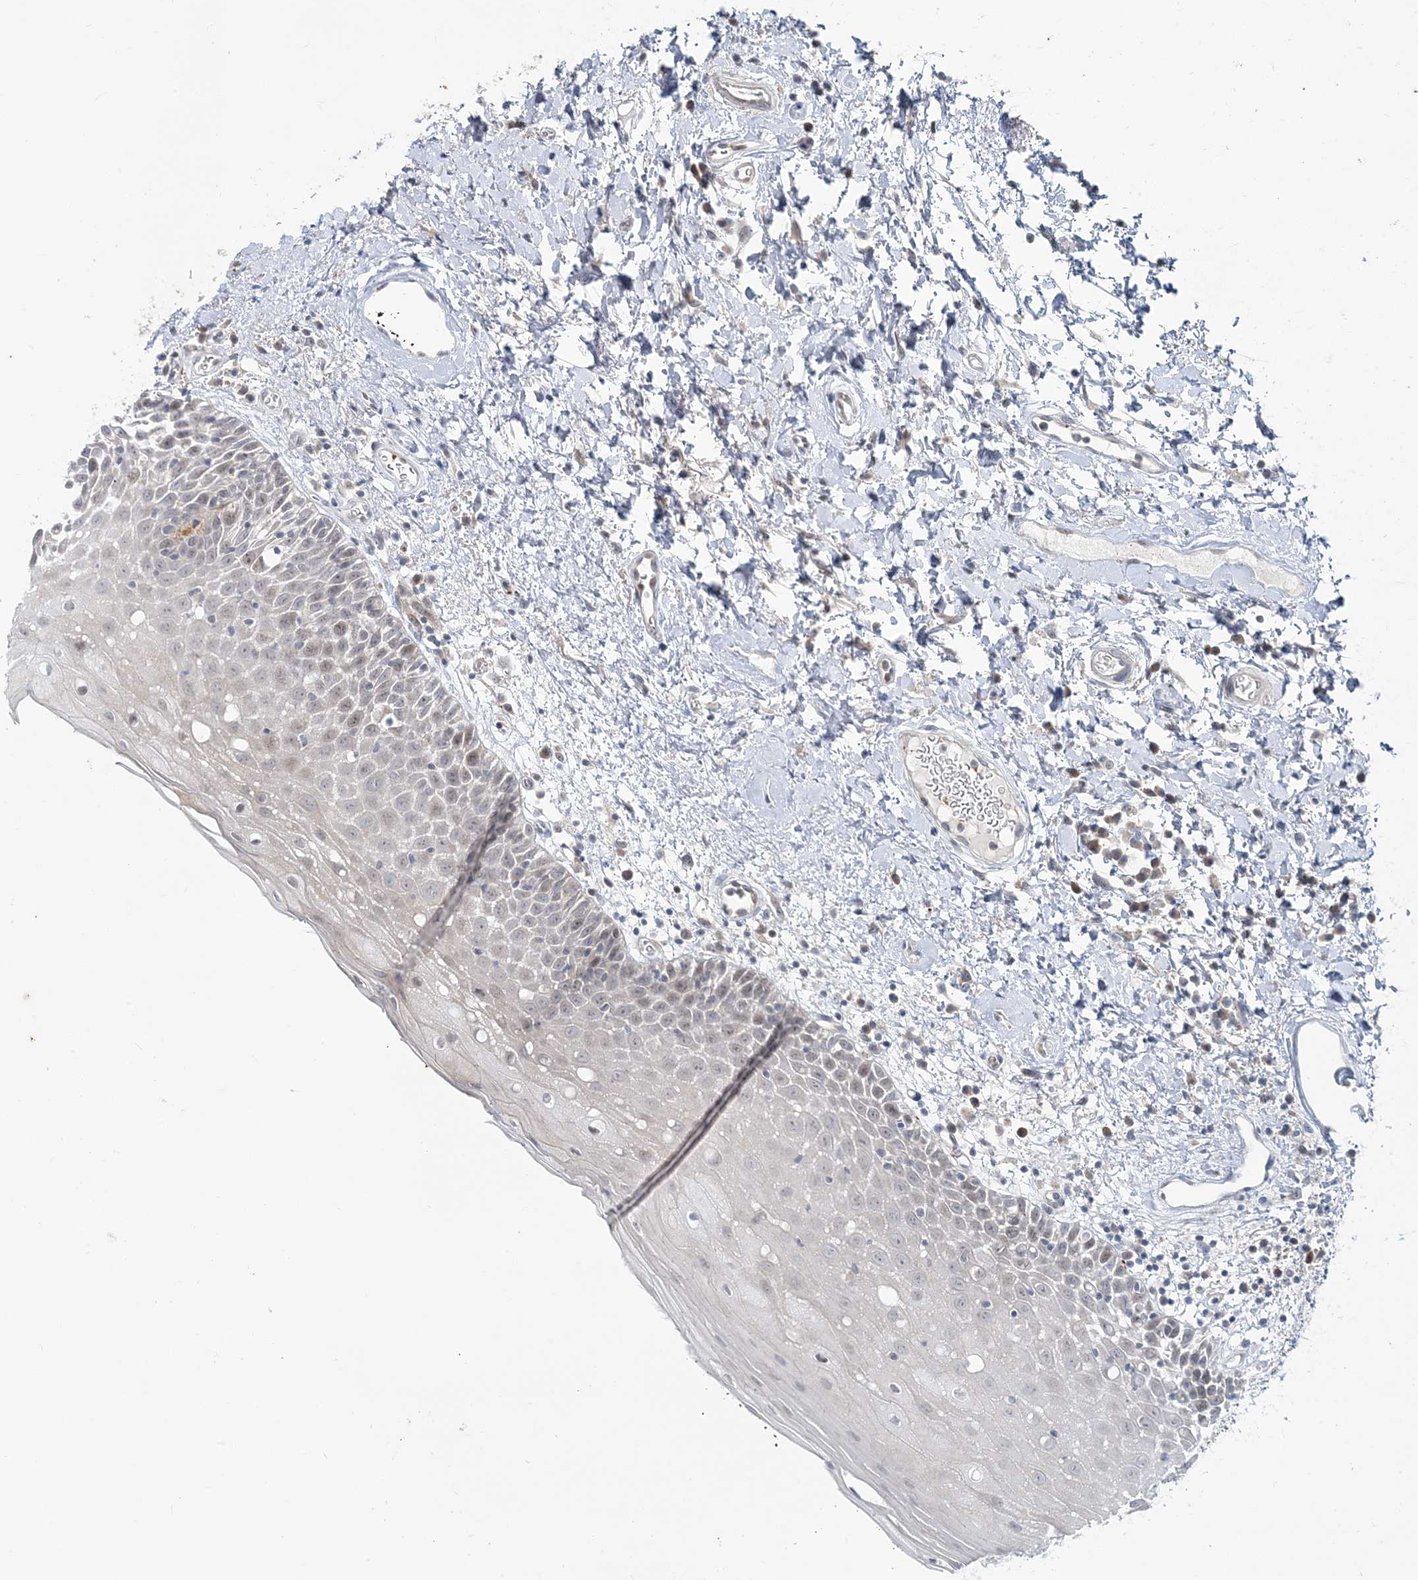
{"staining": {"intensity": "weak", "quantity": "<25%", "location": "nuclear"}, "tissue": "oral mucosa", "cell_type": "Squamous epithelial cells", "image_type": "normal", "snomed": [{"axis": "morphology", "description": "Normal tissue, NOS"}, {"axis": "topography", "description": "Oral tissue"}], "caption": "Immunohistochemistry photomicrograph of unremarkable human oral mucosa stained for a protein (brown), which reveals no positivity in squamous epithelial cells. (DAB immunohistochemistry (IHC) with hematoxylin counter stain).", "gene": "LEXM", "patient": {"sex": "male", "age": 74}}